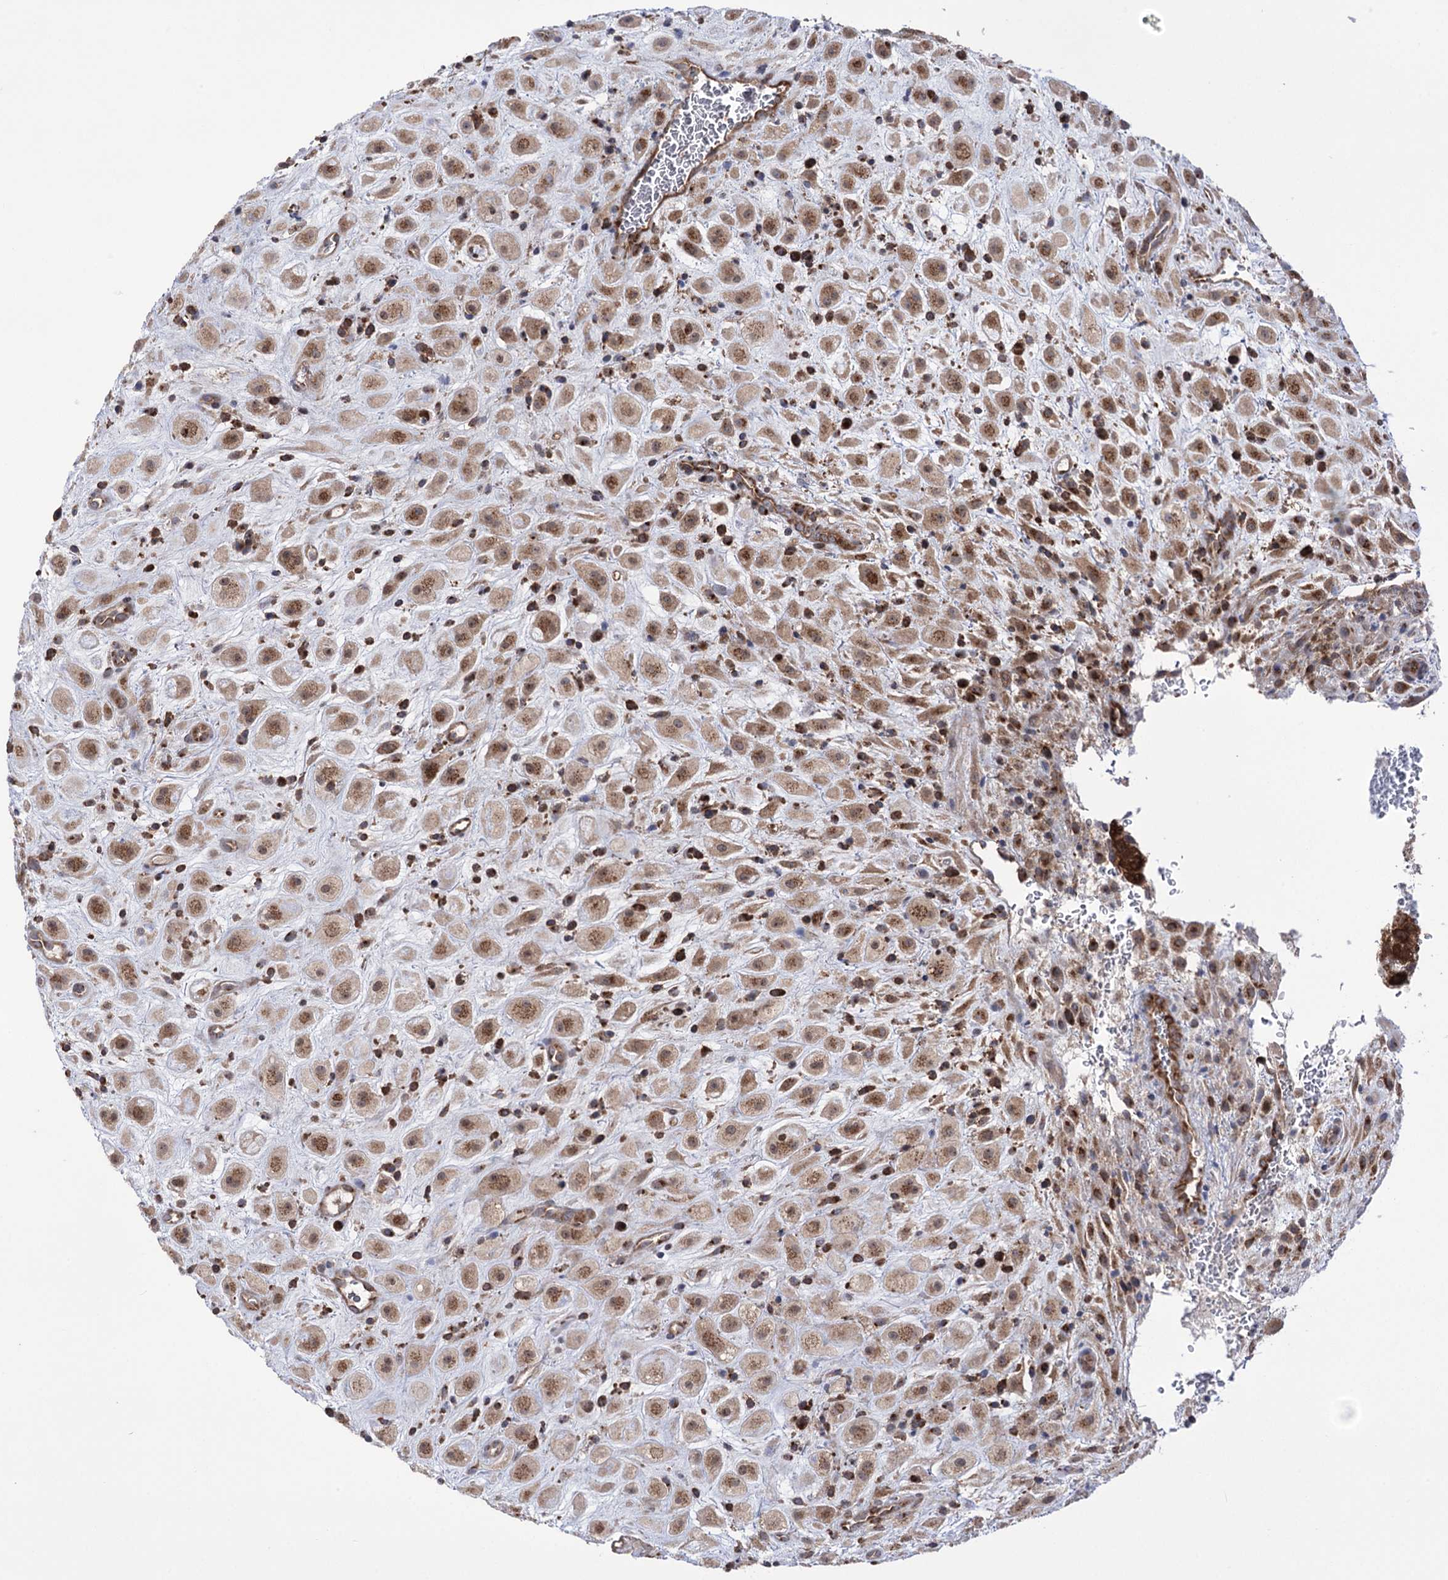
{"staining": {"intensity": "moderate", "quantity": ">75%", "location": "cytoplasmic/membranous"}, "tissue": "placenta", "cell_type": "Decidual cells", "image_type": "normal", "snomed": [{"axis": "morphology", "description": "Normal tissue, NOS"}, {"axis": "topography", "description": "Placenta"}], "caption": "Human placenta stained for a protein (brown) demonstrates moderate cytoplasmic/membranous positive expression in approximately >75% of decidual cells.", "gene": "ZNF622", "patient": {"sex": "female", "age": 35}}